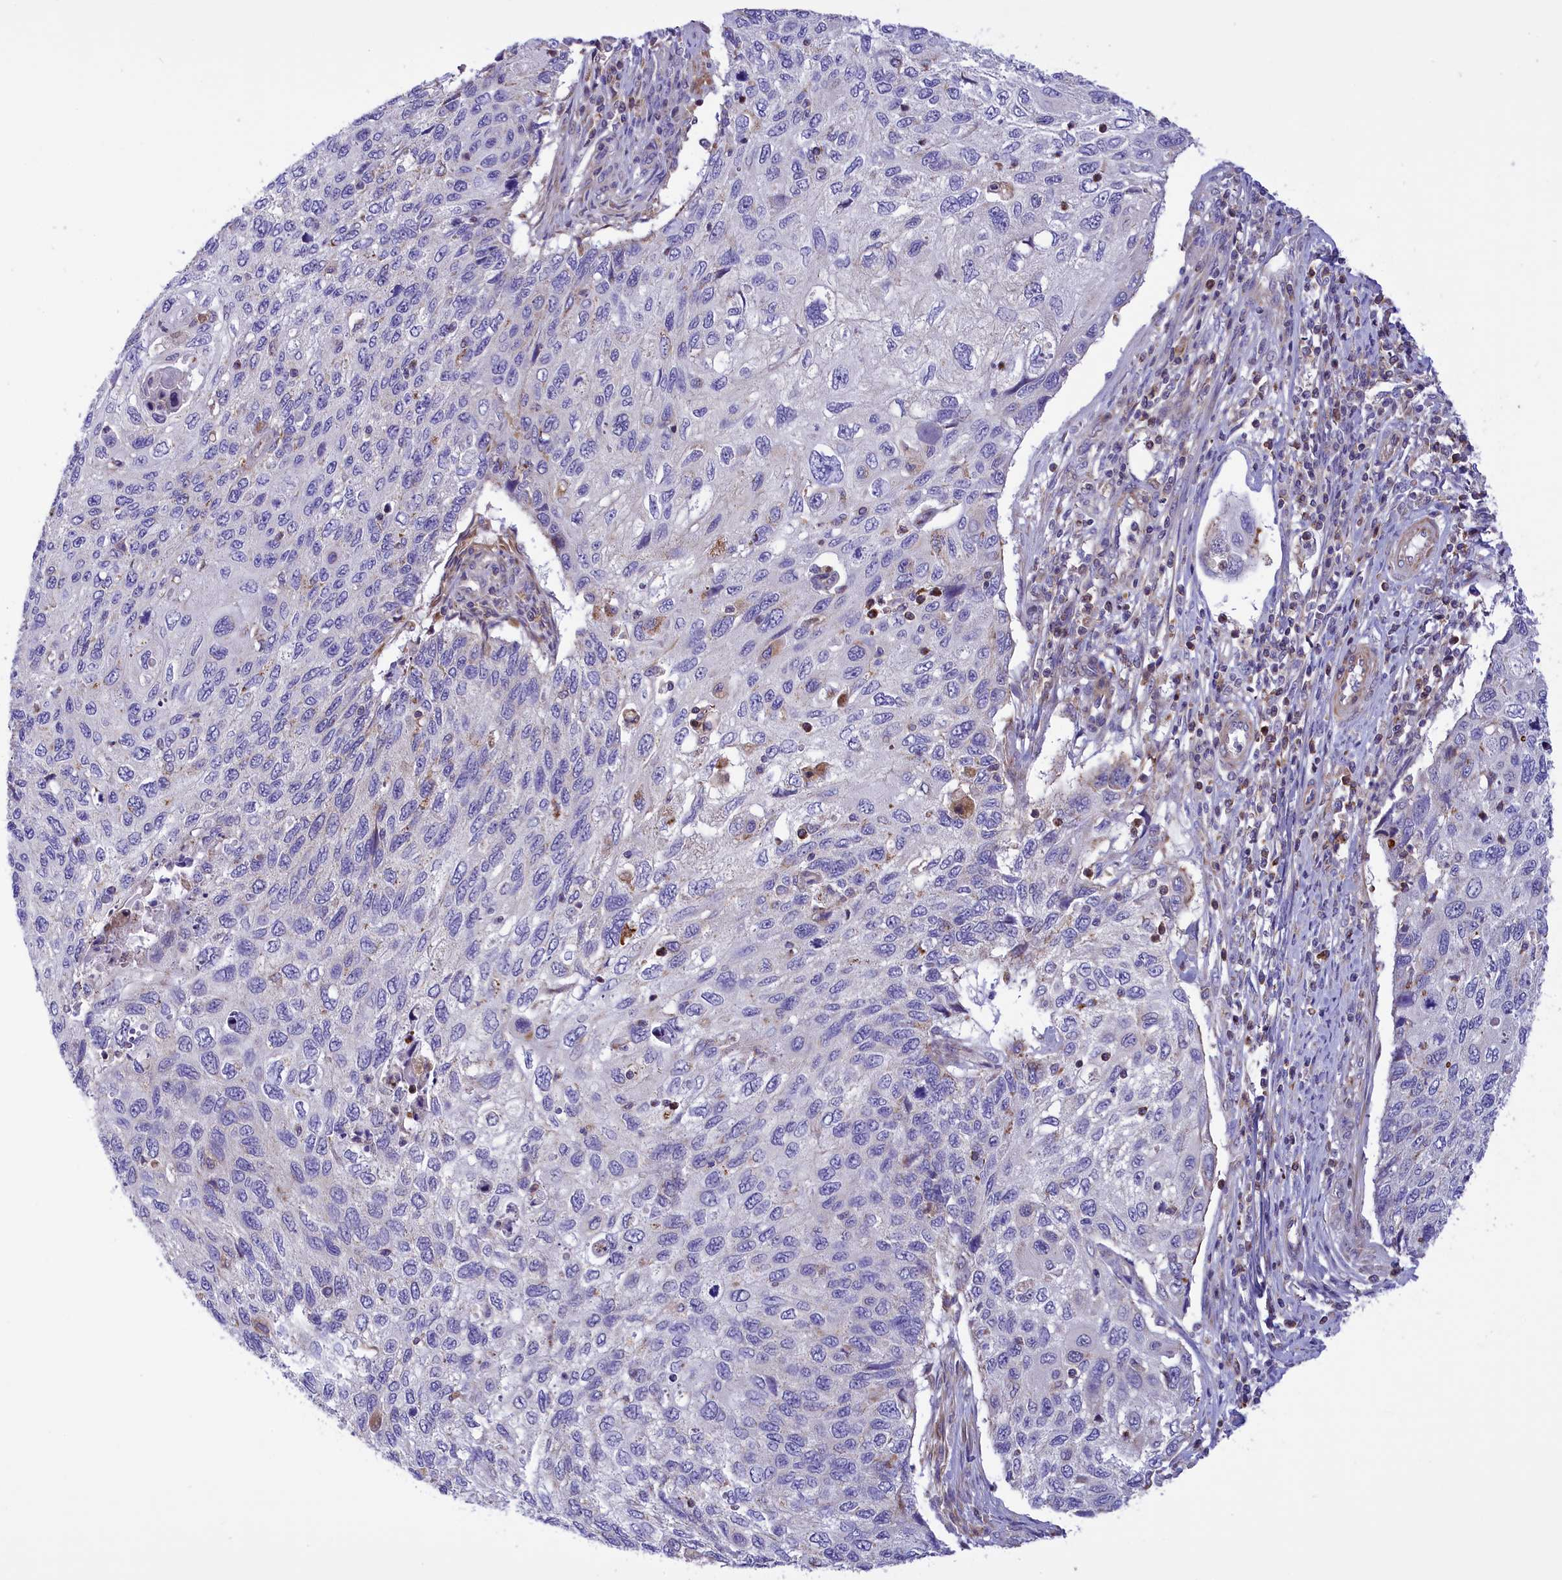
{"staining": {"intensity": "negative", "quantity": "none", "location": "none"}, "tissue": "cervical cancer", "cell_type": "Tumor cells", "image_type": "cancer", "snomed": [{"axis": "morphology", "description": "Squamous cell carcinoma, NOS"}, {"axis": "topography", "description": "Cervix"}], "caption": "Squamous cell carcinoma (cervical) stained for a protein using IHC exhibits no staining tumor cells.", "gene": "CORO7-PAM16", "patient": {"sex": "female", "age": 70}}